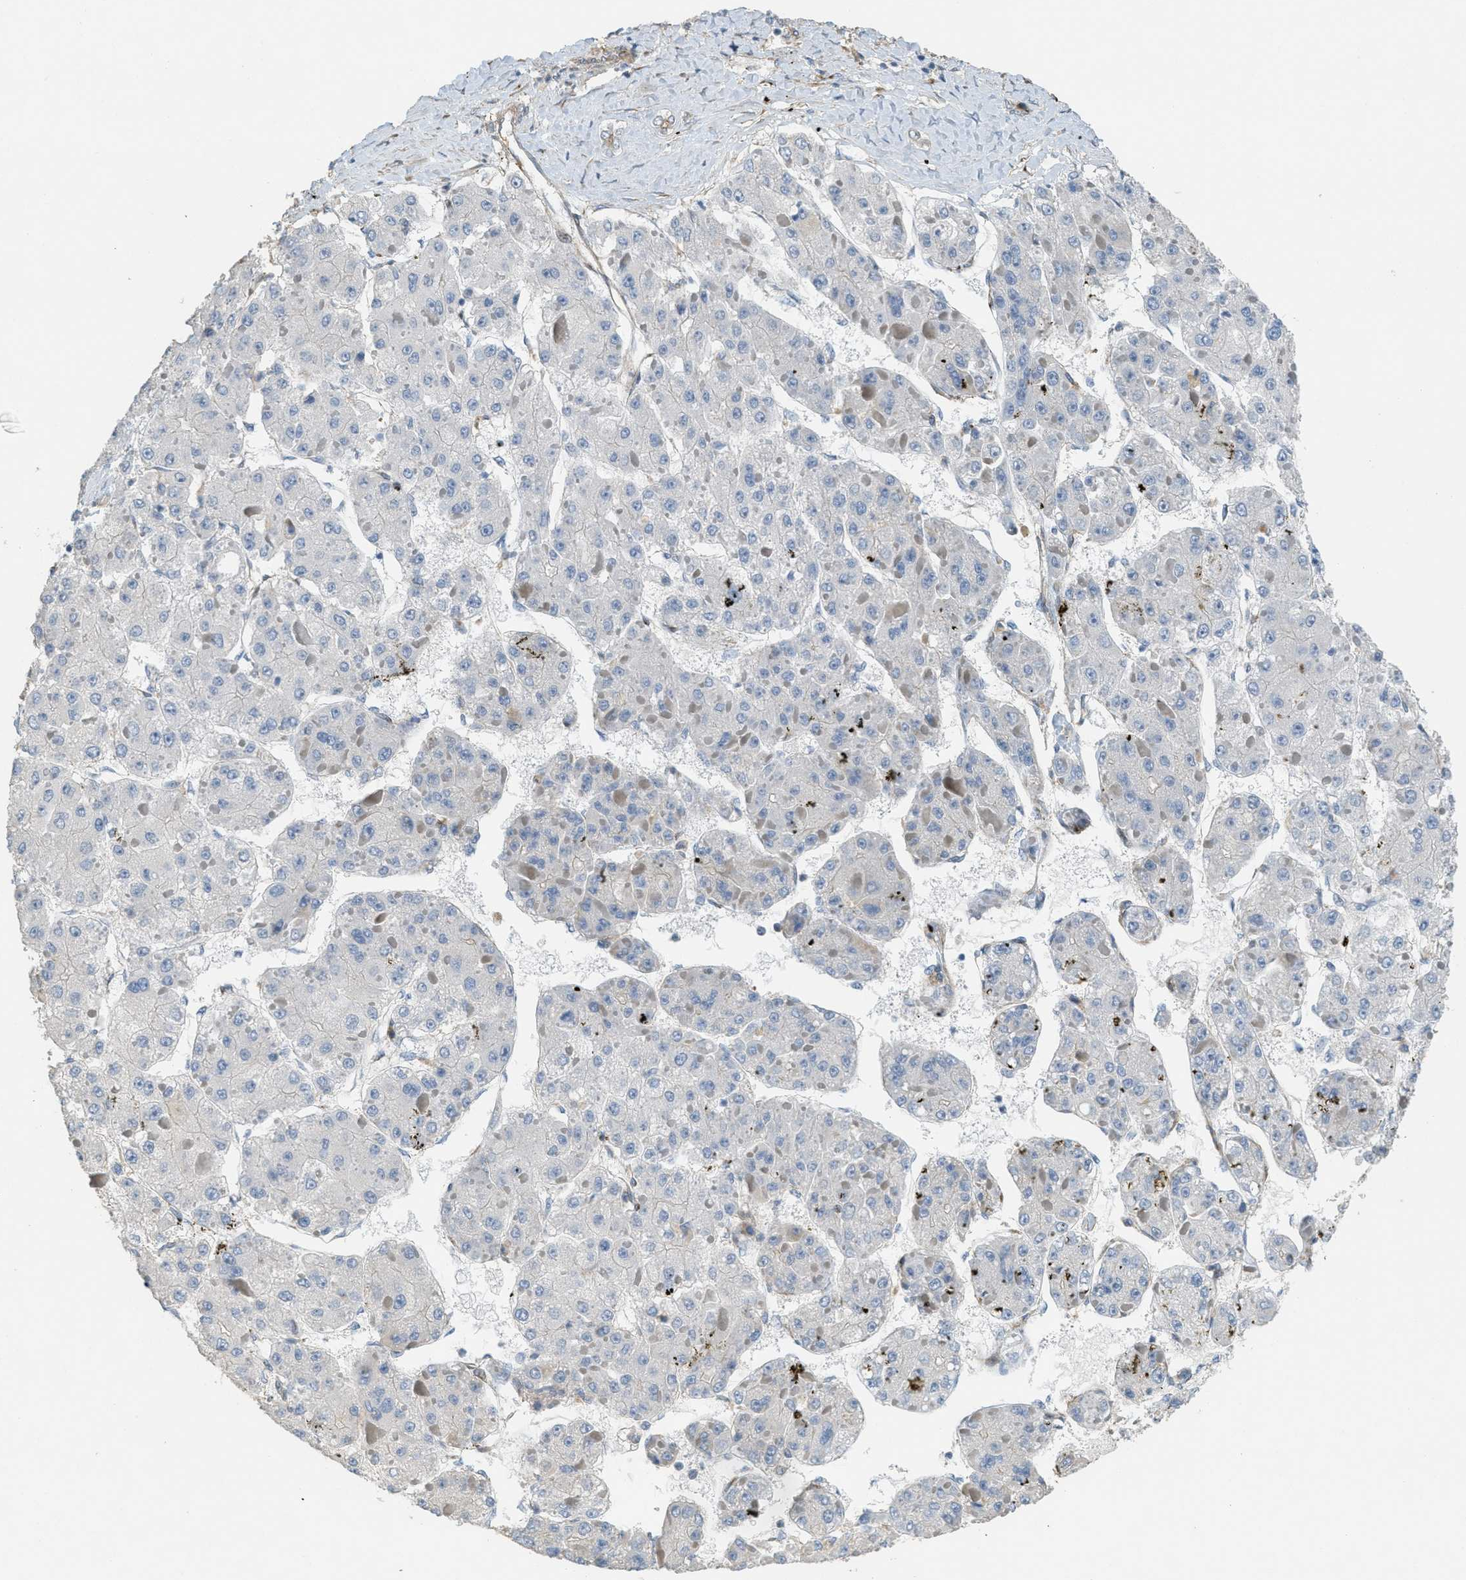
{"staining": {"intensity": "negative", "quantity": "none", "location": "none"}, "tissue": "liver cancer", "cell_type": "Tumor cells", "image_type": "cancer", "snomed": [{"axis": "morphology", "description": "Carcinoma, Hepatocellular, NOS"}, {"axis": "topography", "description": "Liver"}], "caption": "Immunohistochemistry (IHC) of liver hepatocellular carcinoma displays no staining in tumor cells.", "gene": "ADCY5", "patient": {"sex": "female", "age": 73}}